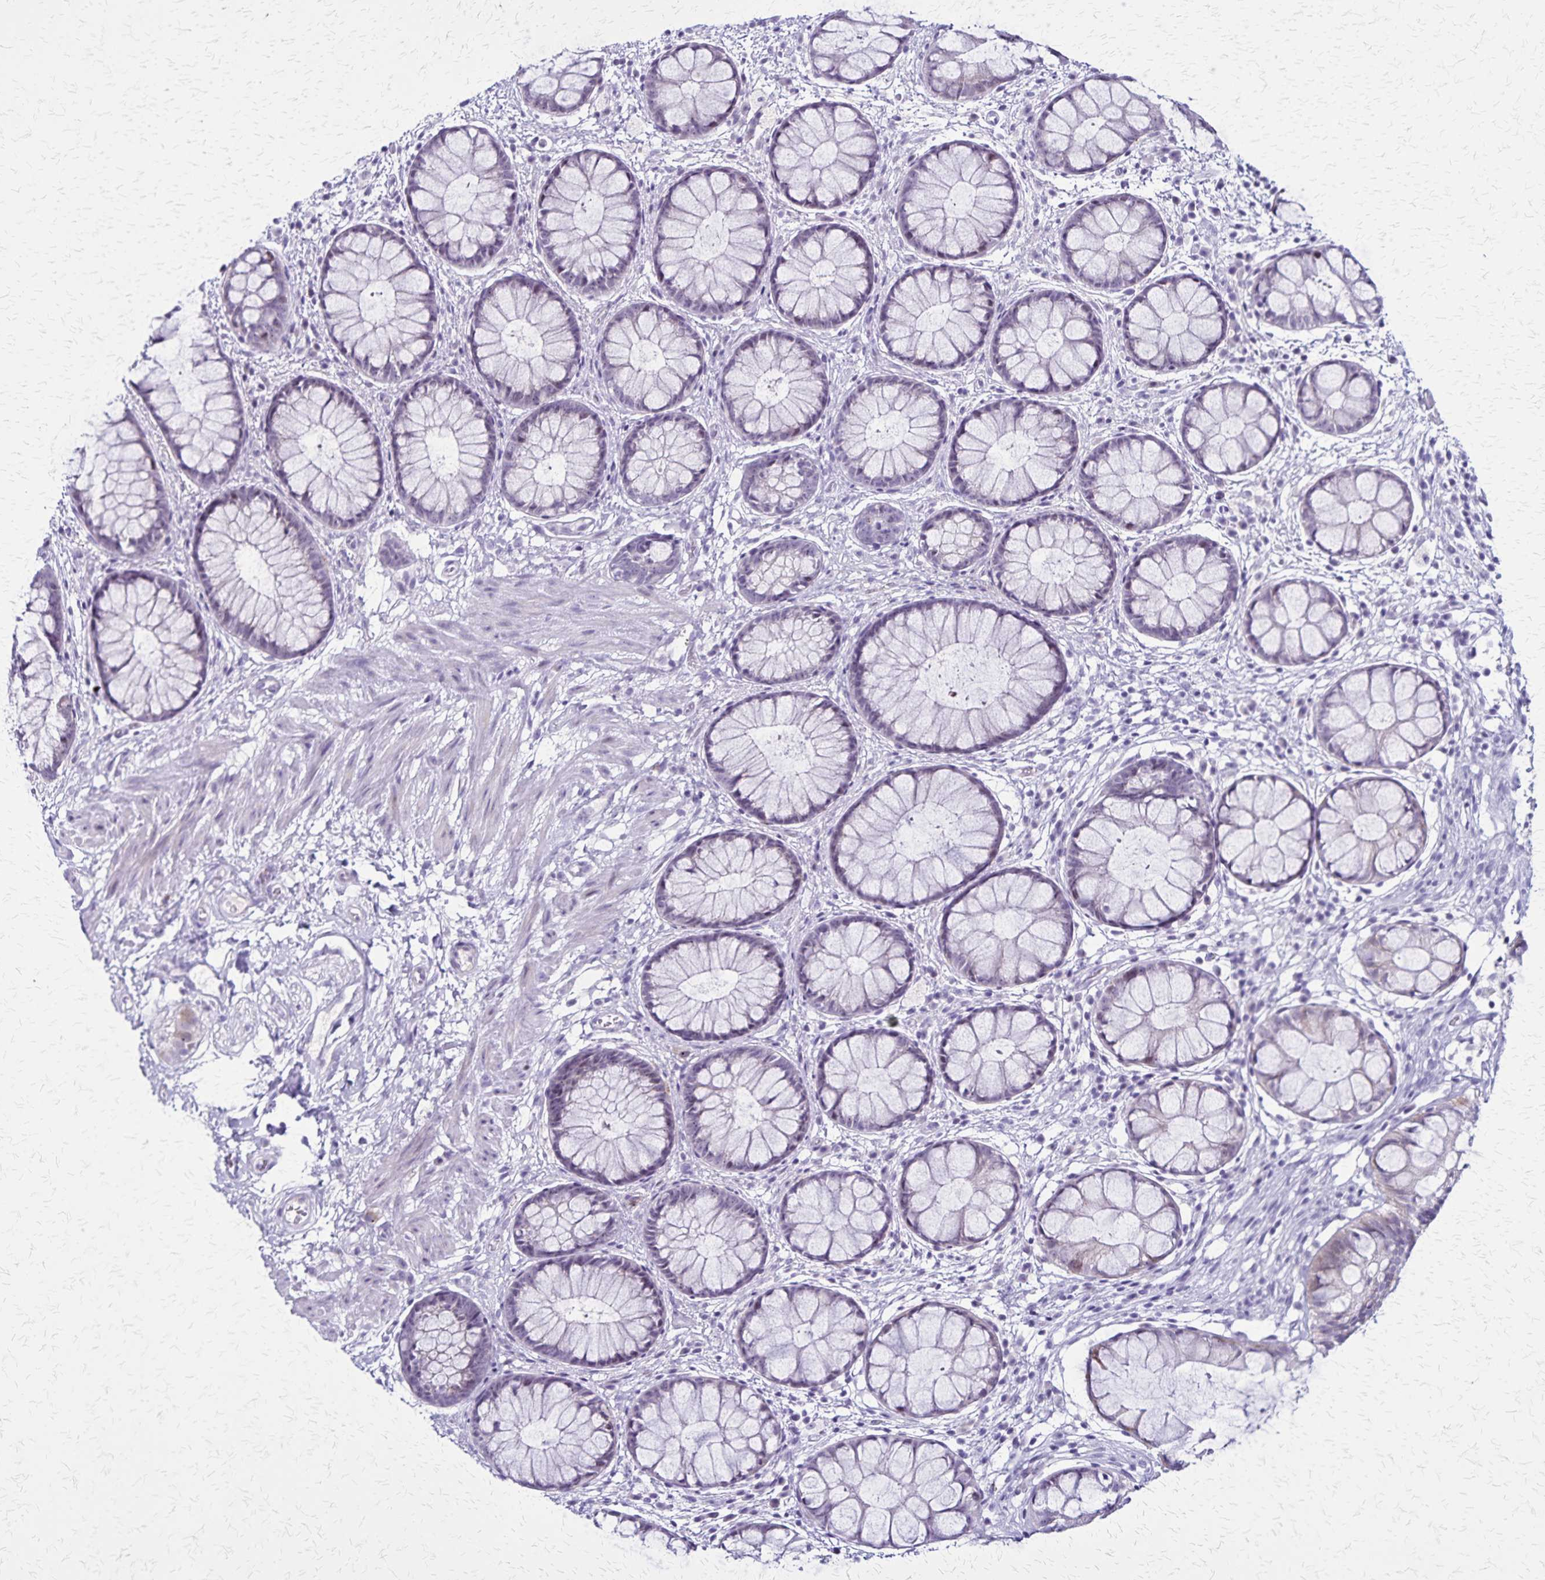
{"staining": {"intensity": "weak", "quantity": "25%-75%", "location": "cytoplasmic/membranous"}, "tissue": "rectum", "cell_type": "Glandular cells", "image_type": "normal", "snomed": [{"axis": "morphology", "description": "Normal tissue, NOS"}, {"axis": "topography", "description": "Rectum"}], "caption": "Immunohistochemistry of normal human rectum reveals low levels of weak cytoplasmic/membranous staining in about 25%-75% of glandular cells.", "gene": "OR51B5", "patient": {"sex": "female", "age": 62}}